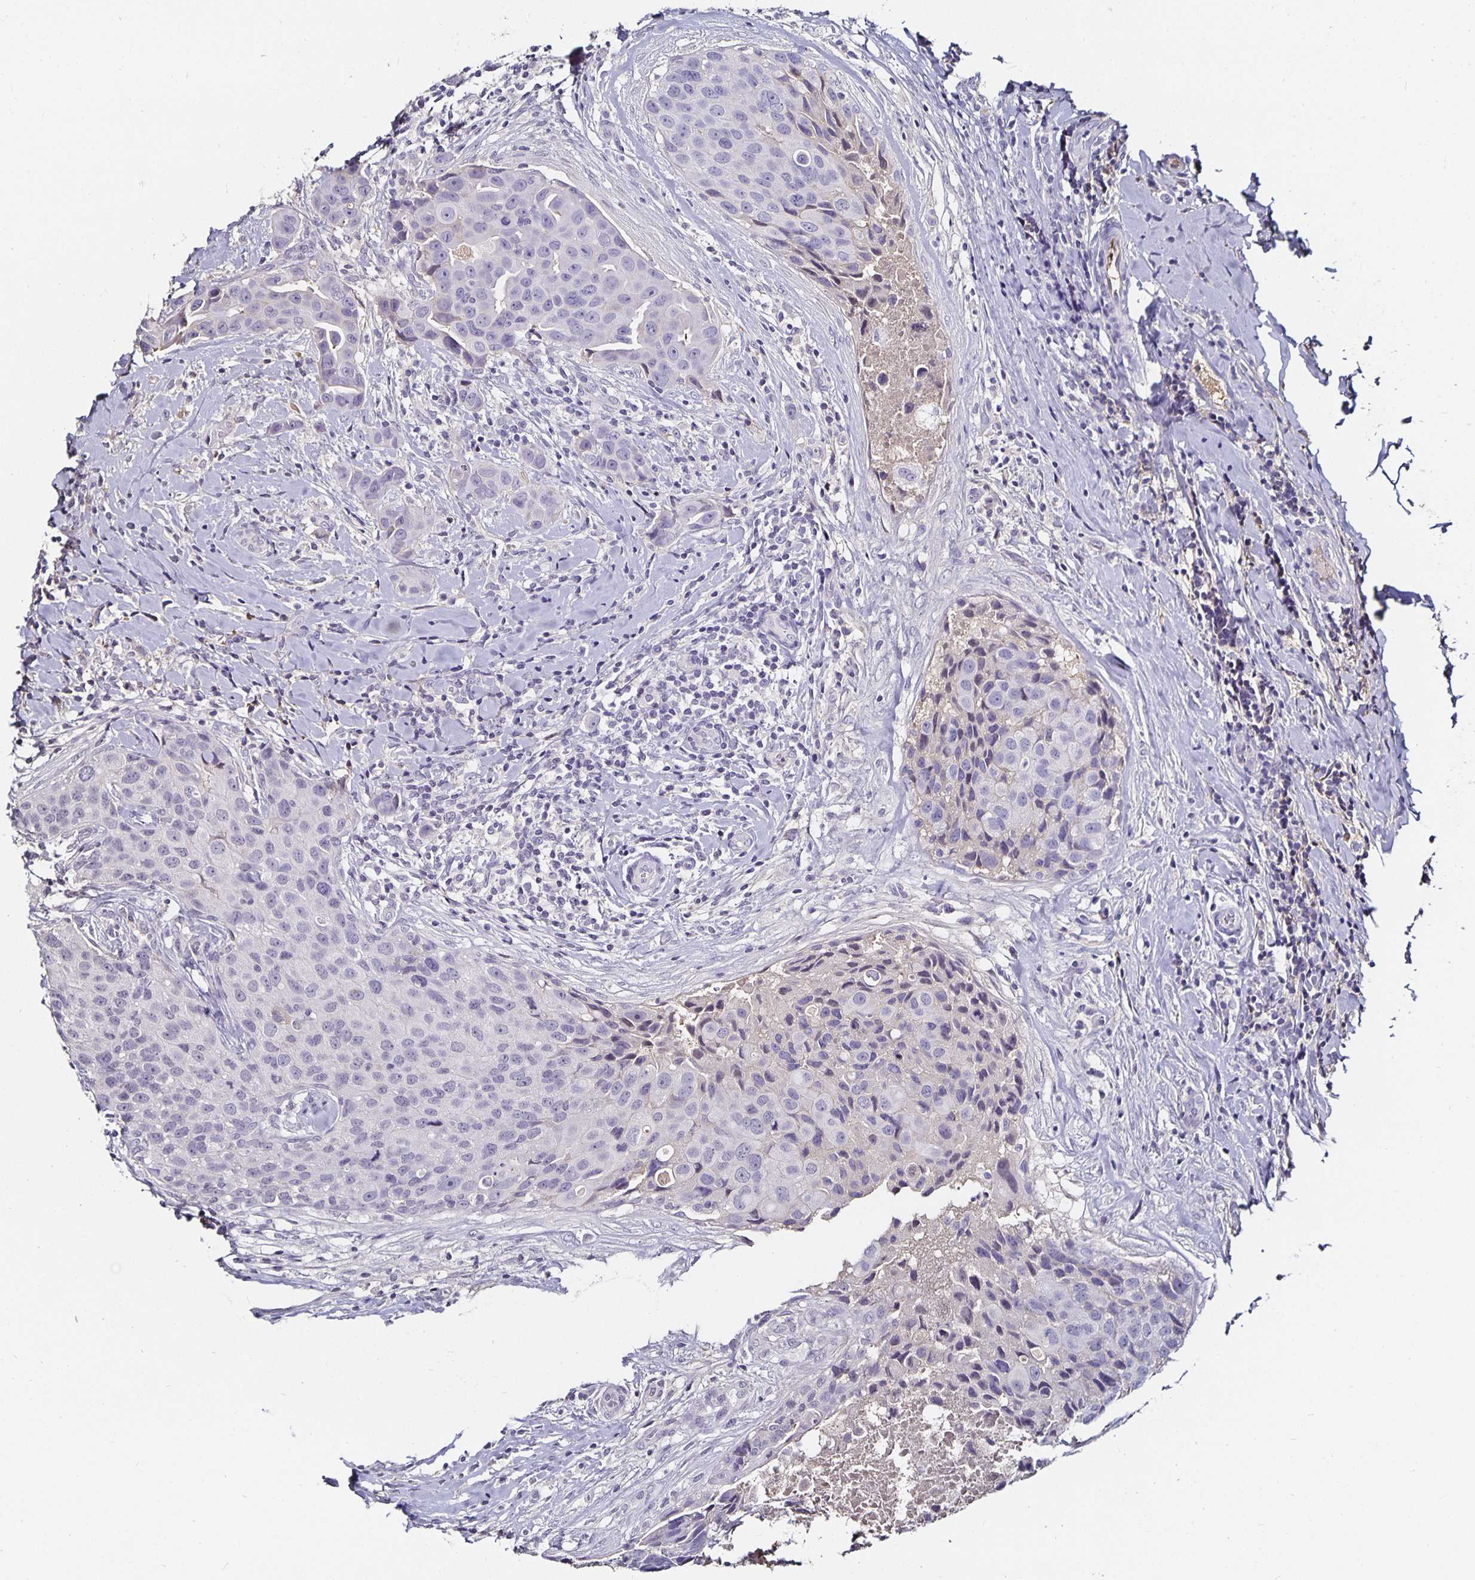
{"staining": {"intensity": "negative", "quantity": "none", "location": "none"}, "tissue": "breast cancer", "cell_type": "Tumor cells", "image_type": "cancer", "snomed": [{"axis": "morphology", "description": "Duct carcinoma"}, {"axis": "topography", "description": "Breast"}], "caption": "Image shows no protein expression in tumor cells of breast cancer (invasive ductal carcinoma) tissue.", "gene": "TTR", "patient": {"sex": "female", "age": 24}}